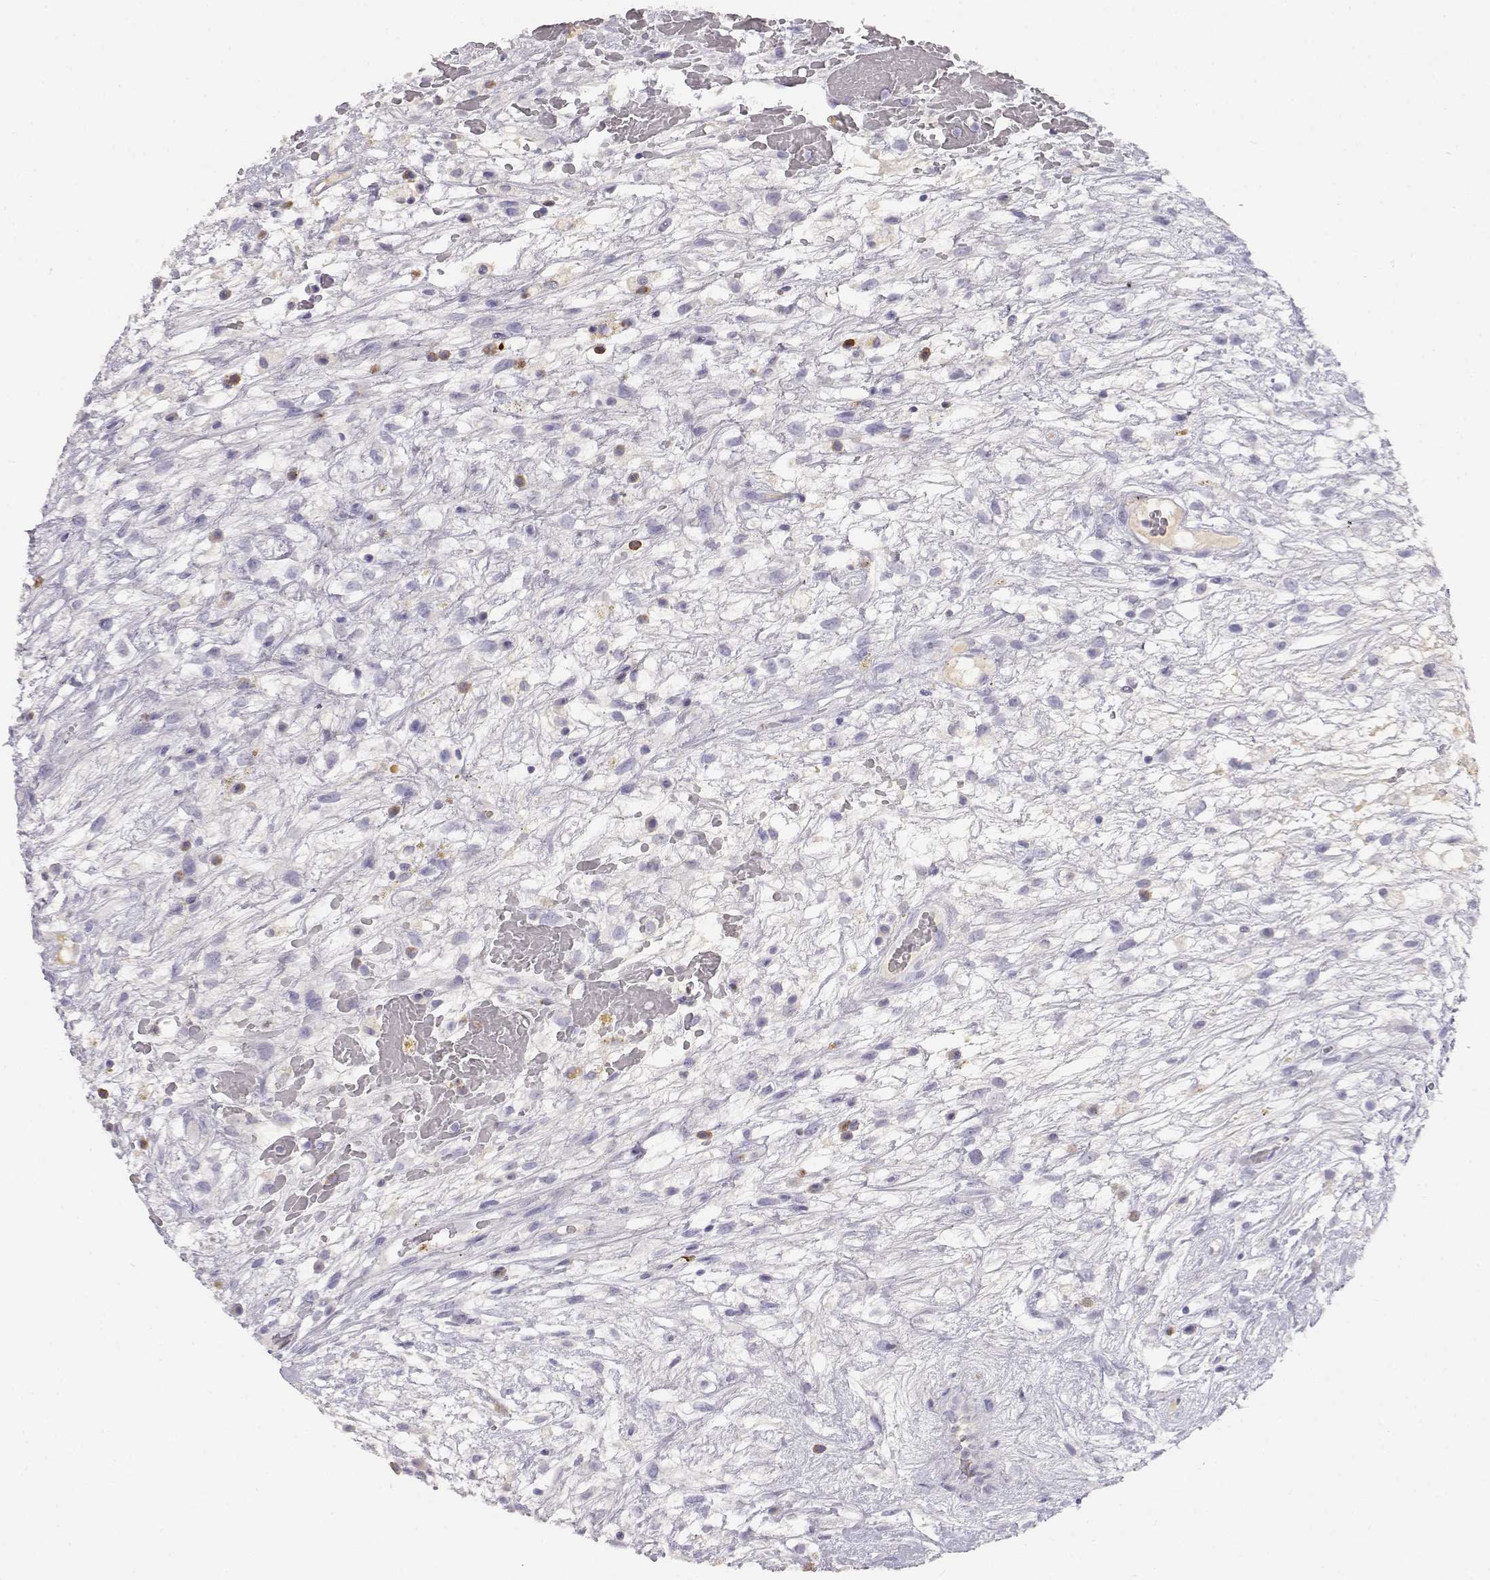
{"staining": {"intensity": "negative", "quantity": "none", "location": "none"}, "tissue": "testis cancer", "cell_type": "Tumor cells", "image_type": "cancer", "snomed": [{"axis": "morphology", "description": "Normal tissue, NOS"}, {"axis": "morphology", "description": "Carcinoma, Embryonal, NOS"}, {"axis": "topography", "description": "Testis"}], "caption": "DAB (3,3'-diaminobenzidine) immunohistochemical staining of human testis embryonal carcinoma shows no significant positivity in tumor cells.", "gene": "CDHR1", "patient": {"sex": "male", "age": 32}}